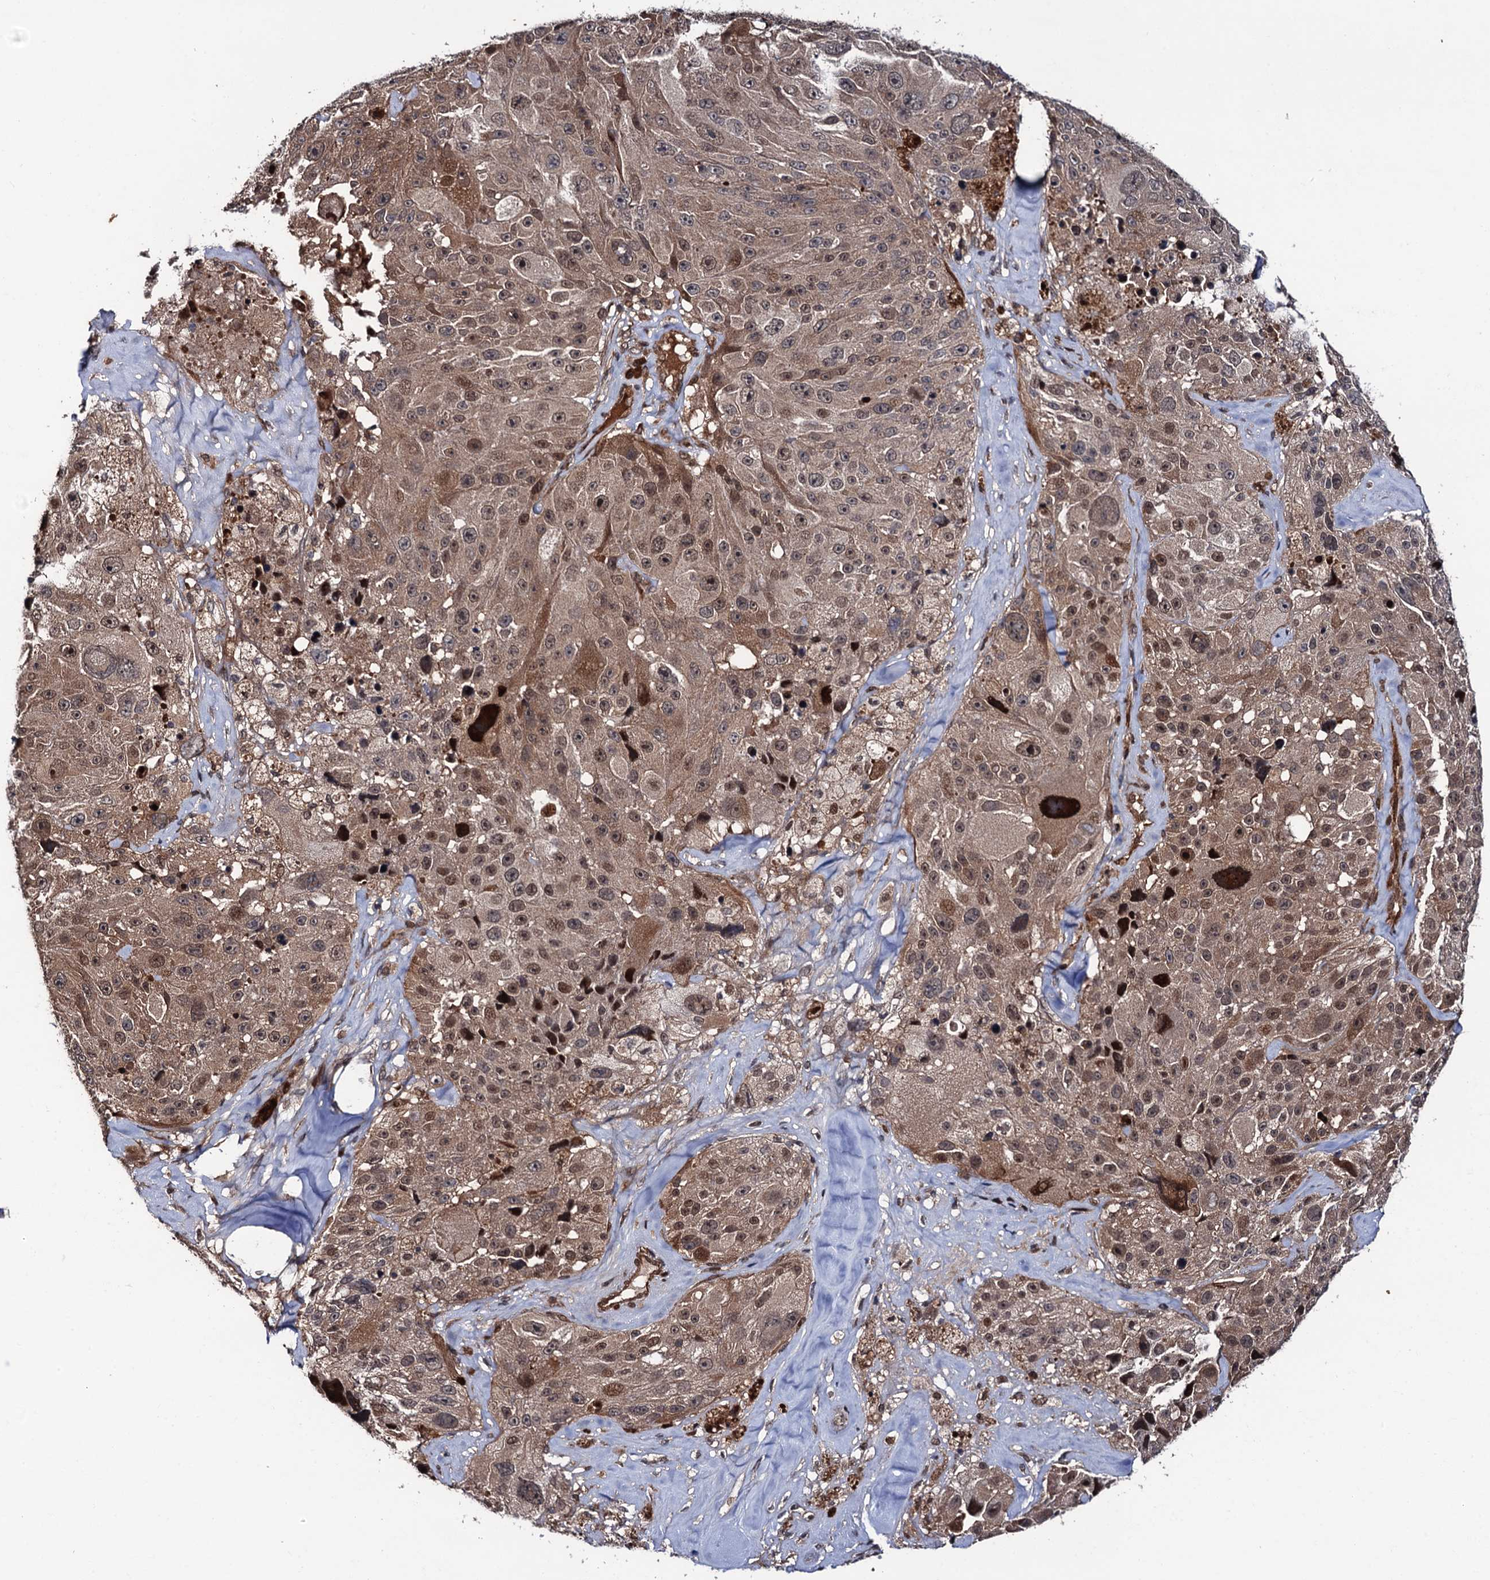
{"staining": {"intensity": "moderate", "quantity": ">75%", "location": "cytoplasmic/membranous,nuclear"}, "tissue": "melanoma", "cell_type": "Tumor cells", "image_type": "cancer", "snomed": [{"axis": "morphology", "description": "Malignant melanoma, Metastatic site"}, {"axis": "topography", "description": "Lymph node"}], "caption": "This histopathology image reveals melanoma stained with immunohistochemistry to label a protein in brown. The cytoplasmic/membranous and nuclear of tumor cells show moderate positivity for the protein. Nuclei are counter-stained blue.", "gene": "CDC23", "patient": {"sex": "male", "age": 62}}